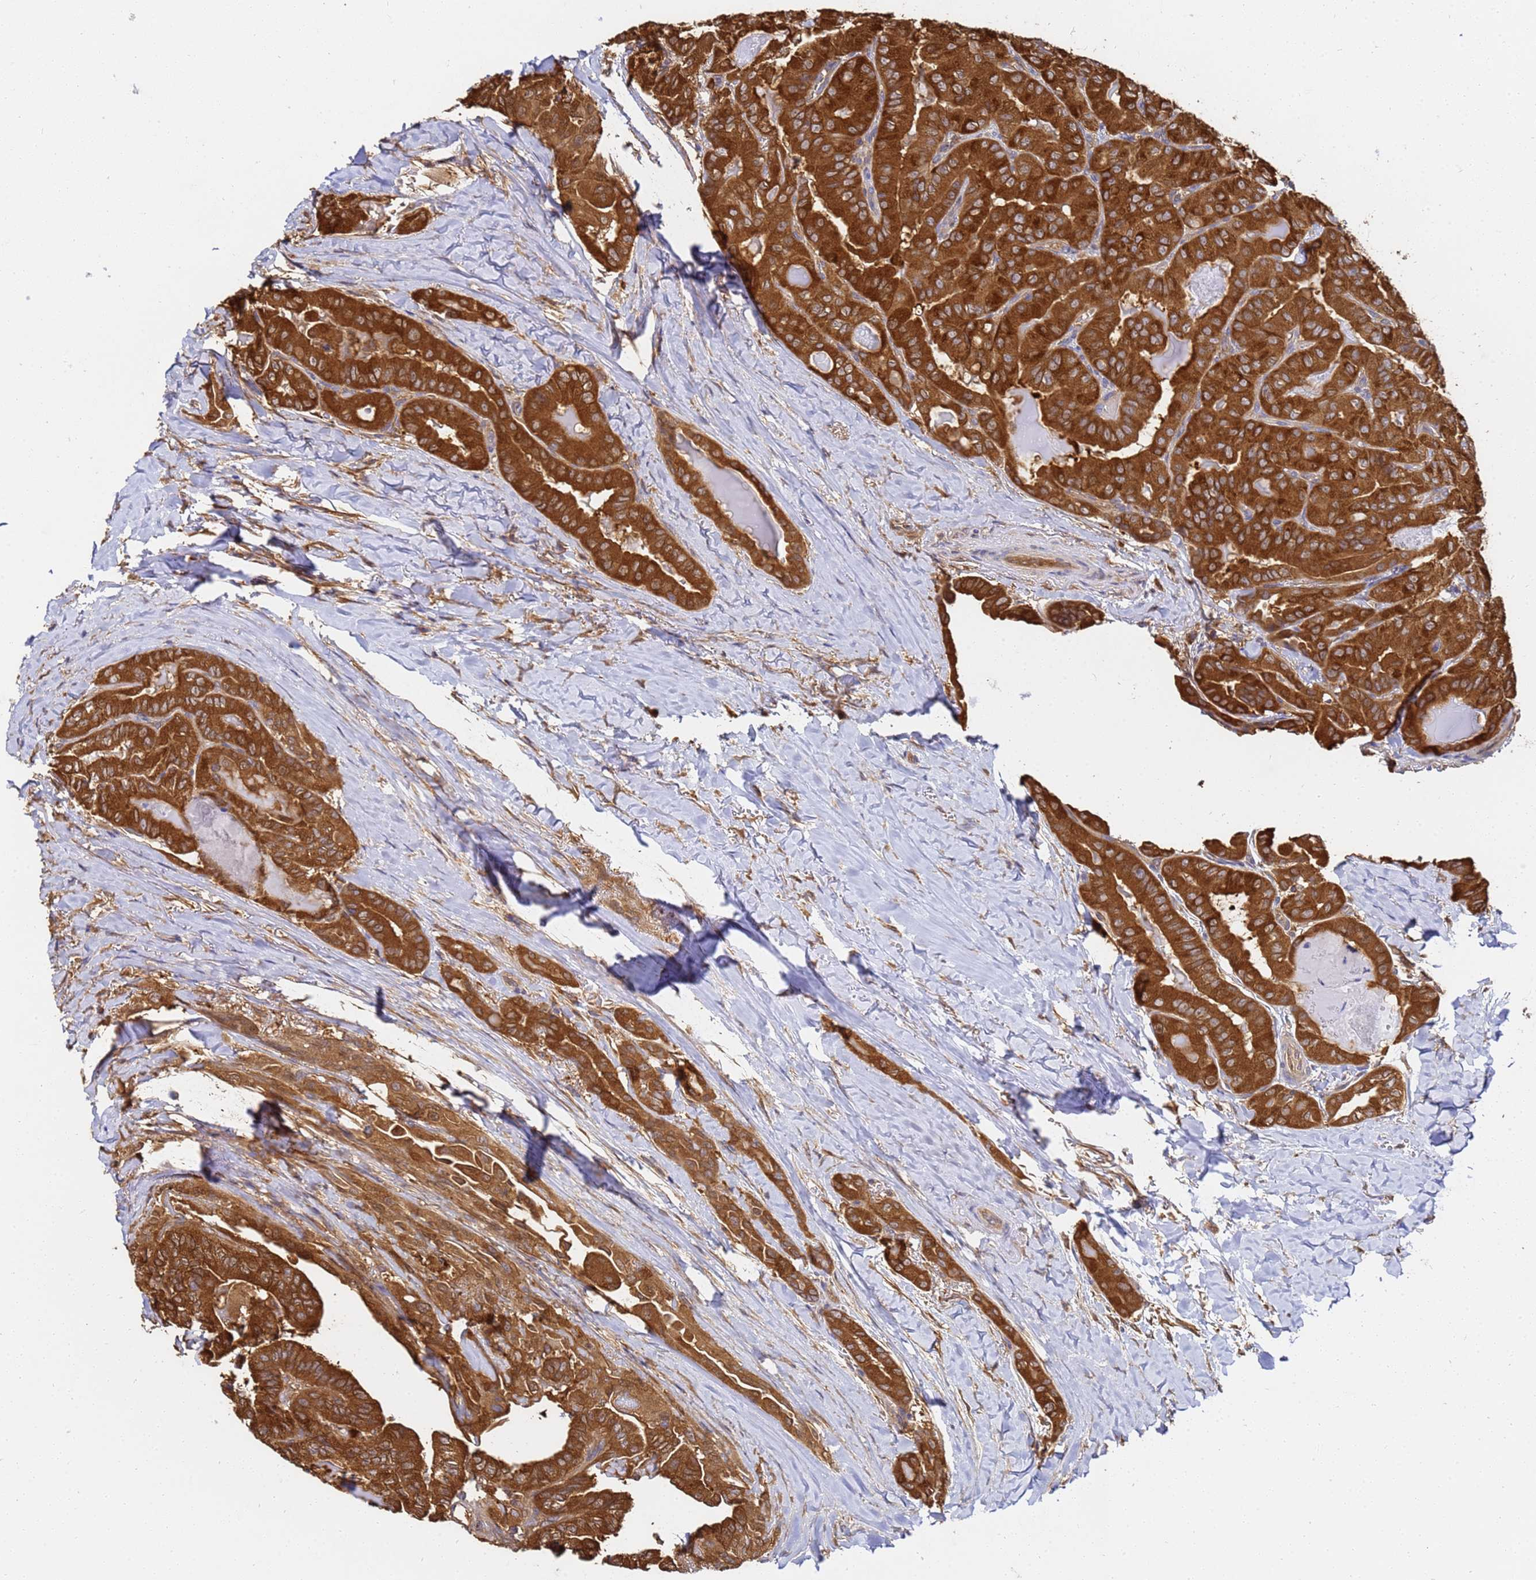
{"staining": {"intensity": "strong", "quantity": ">75%", "location": "cytoplasmic/membranous"}, "tissue": "thyroid cancer", "cell_type": "Tumor cells", "image_type": "cancer", "snomed": [{"axis": "morphology", "description": "Papillary adenocarcinoma, NOS"}, {"axis": "topography", "description": "Thyroid gland"}], "caption": "Human thyroid cancer stained for a protein (brown) displays strong cytoplasmic/membranous positive staining in about >75% of tumor cells.", "gene": "NME1-NME2", "patient": {"sex": "female", "age": 68}}